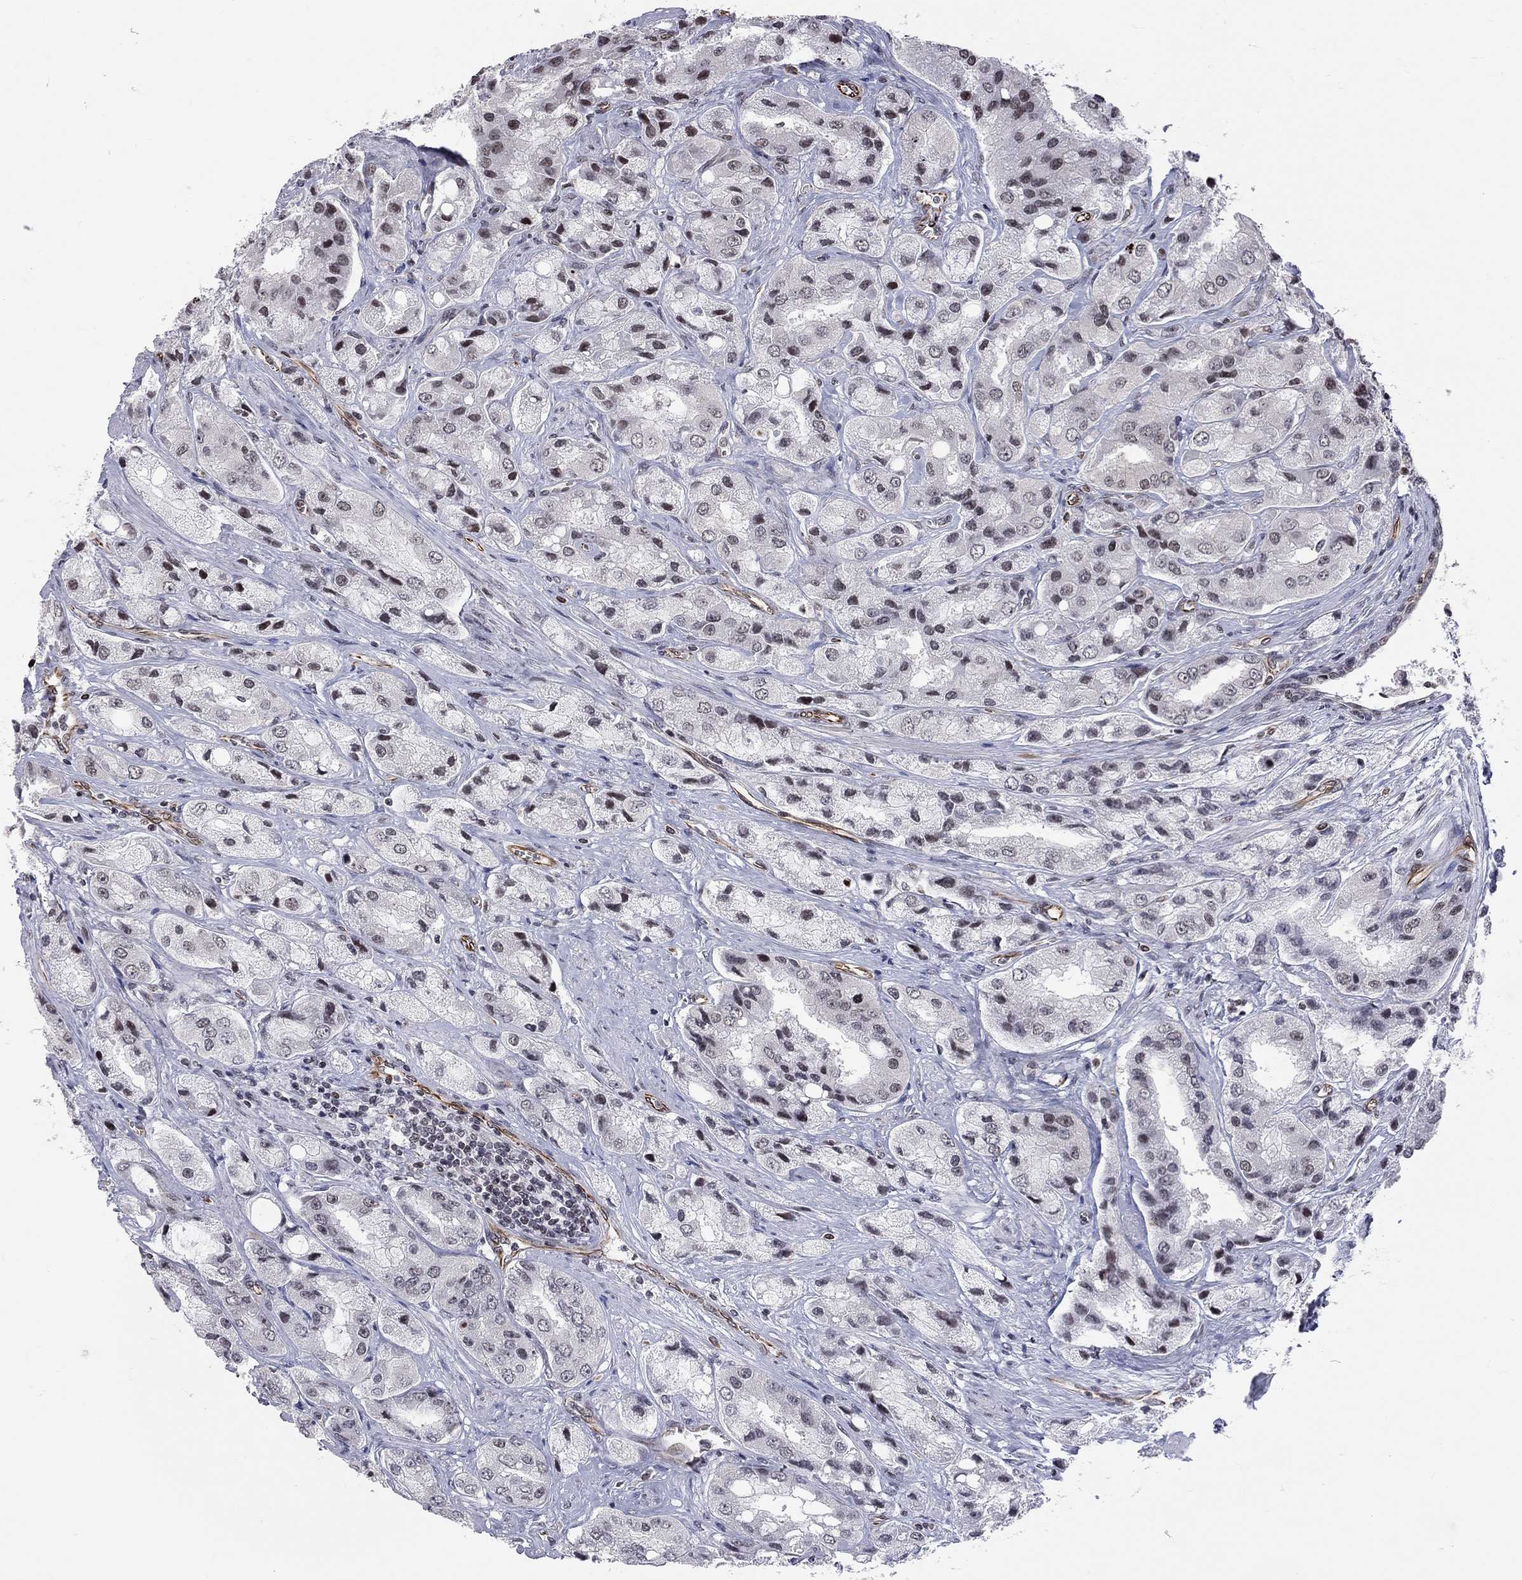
{"staining": {"intensity": "negative", "quantity": "none", "location": "none"}, "tissue": "prostate cancer", "cell_type": "Tumor cells", "image_type": "cancer", "snomed": [{"axis": "morphology", "description": "Adenocarcinoma, Low grade"}, {"axis": "topography", "description": "Prostate"}], "caption": "Tumor cells are negative for brown protein staining in prostate adenocarcinoma (low-grade).", "gene": "MTNR1B", "patient": {"sex": "male", "age": 69}}